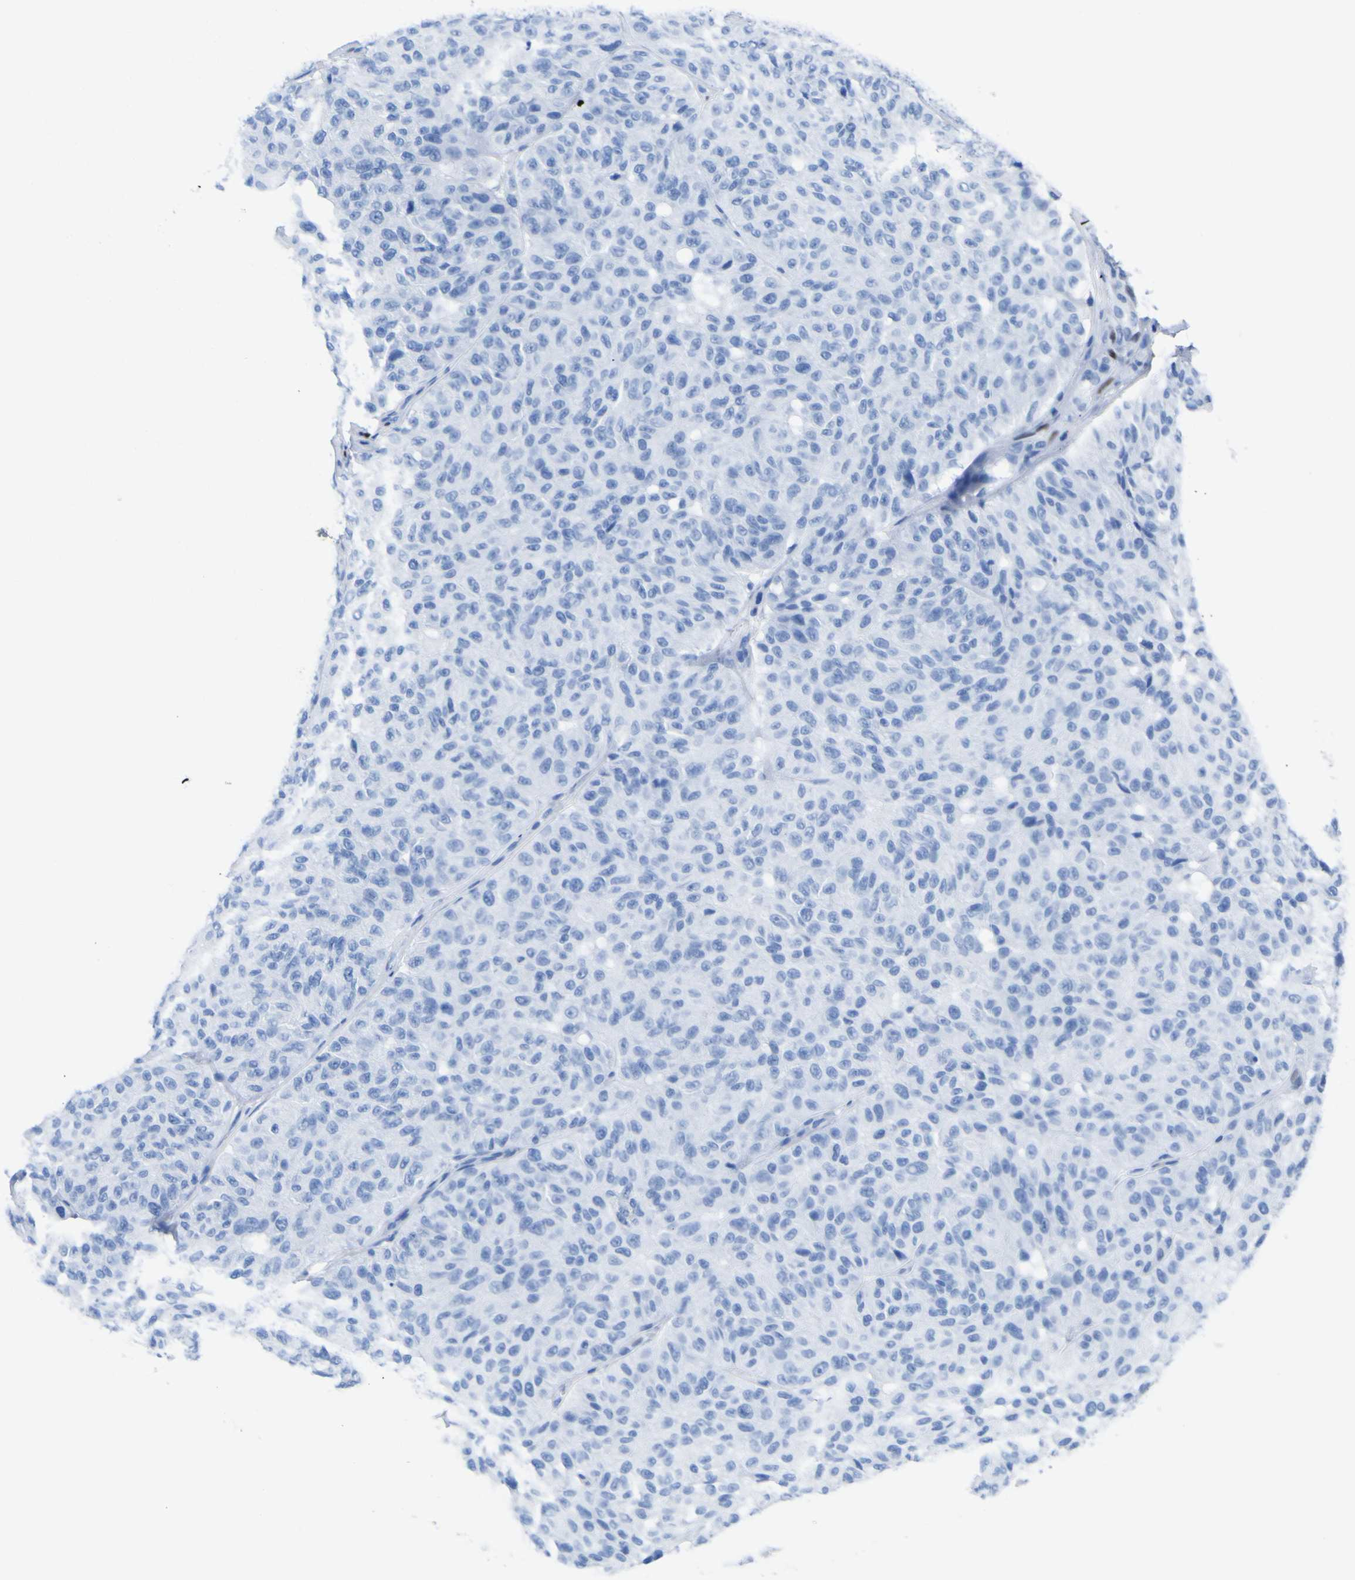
{"staining": {"intensity": "negative", "quantity": "none", "location": "none"}, "tissue": "melanoma", "cell_type": "Tumor cells", "image_type": "cancer", "snomed": [{"axis": "morphology", "description": "Malignant melanoma, NOS"}, {"axis": "topography", "description": "Skin"}], "caption": "A photomicrograph of human melanoma is negative for staining in tumor cells. (Brightfield microscopy of DAB immunohistochemistry at high magnification).", "gene": "DACH1", "patient": {"sex": "female", "age": 46}}